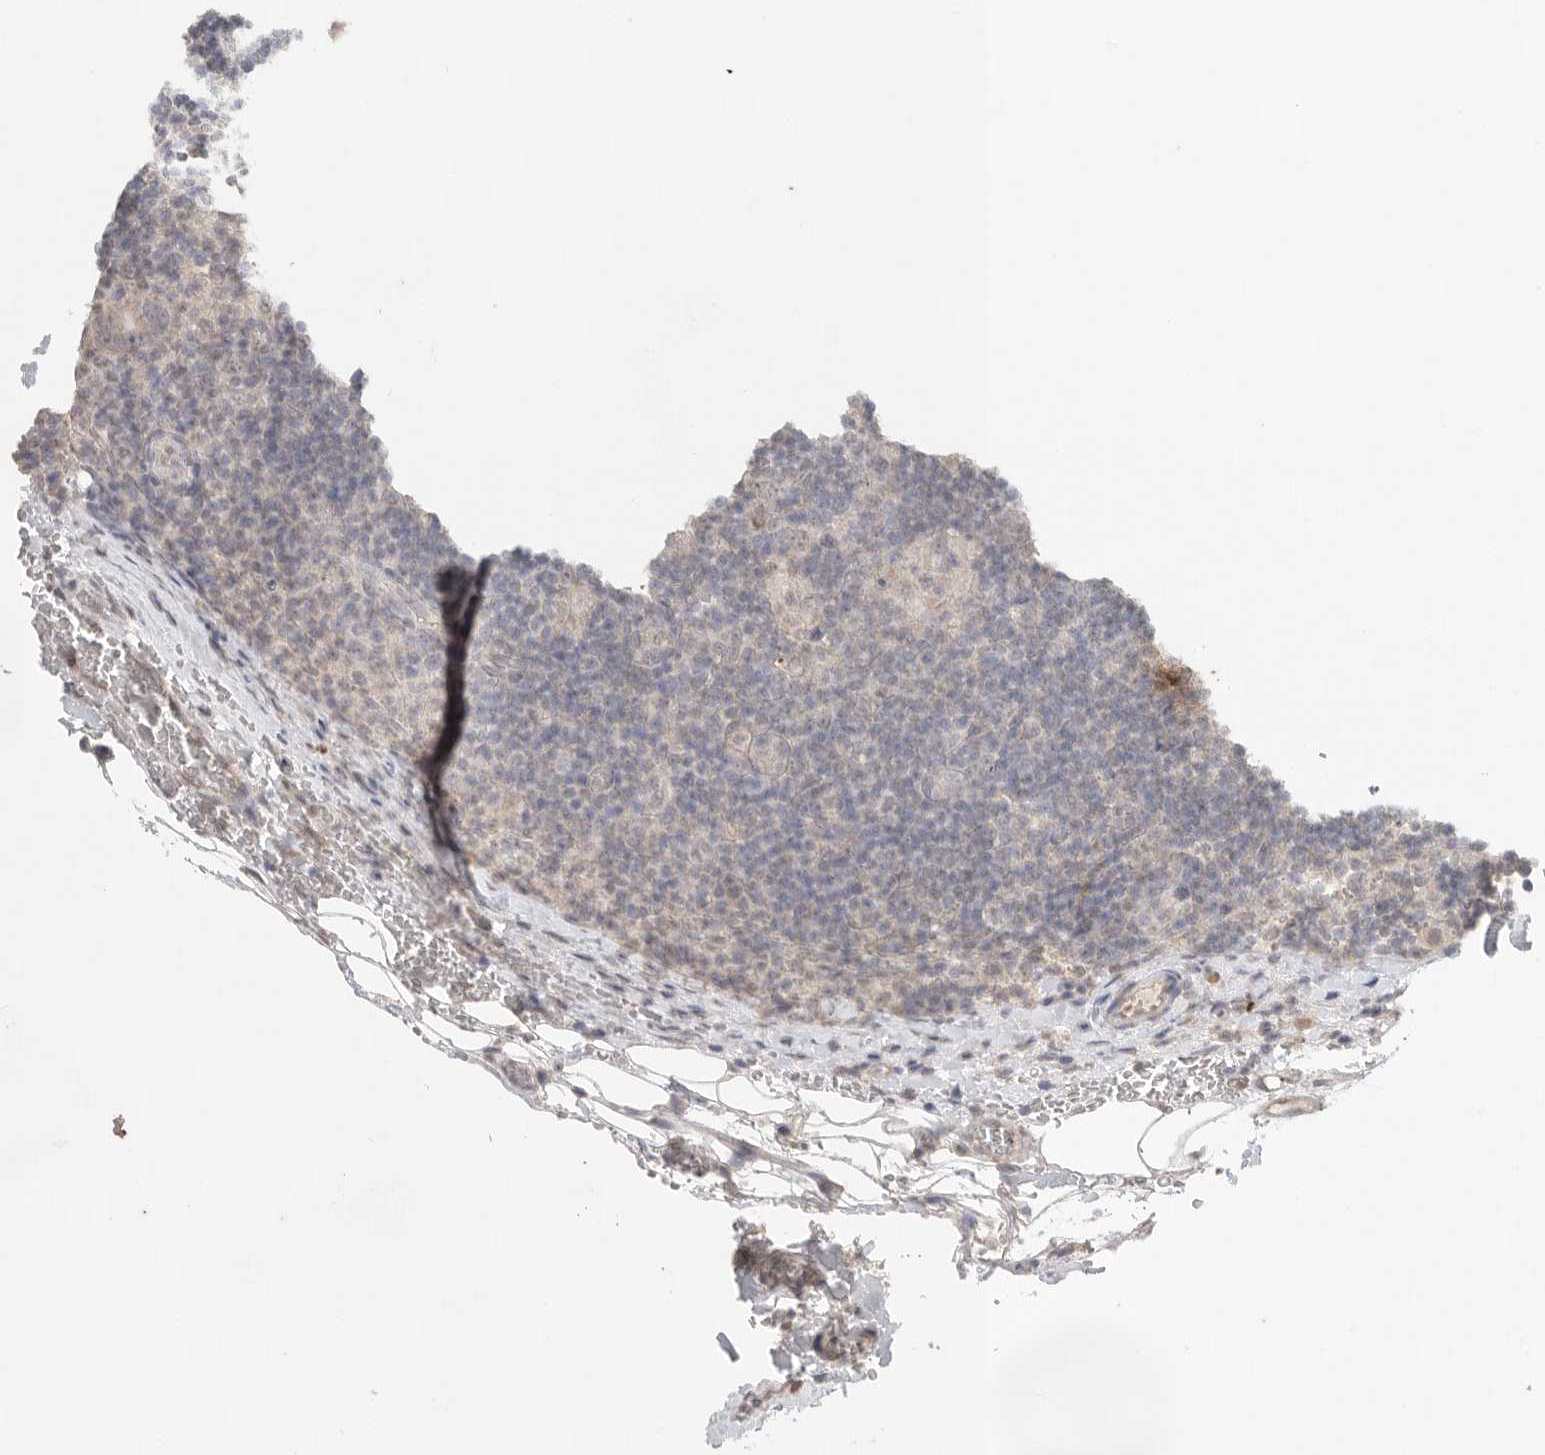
{"staining": {"intensity": "negative", "quantity": "none", "location": "none"}, "tissue": "lymphoma", "cell_type": "Tumor cells", "image_type": "cancer", "snomed": [{"axis": "morphology", "description": "Hodgkin's disease, NOS"}, {"axis": "topography", "description": "Lymph node"}], "caption": "A high-resolution histopathology image shows IHC staining of lymphoma, which shows no significant staining in tumor cells.", "gene": "KLK5", "patient": {"sex": "female", "age": 57}}